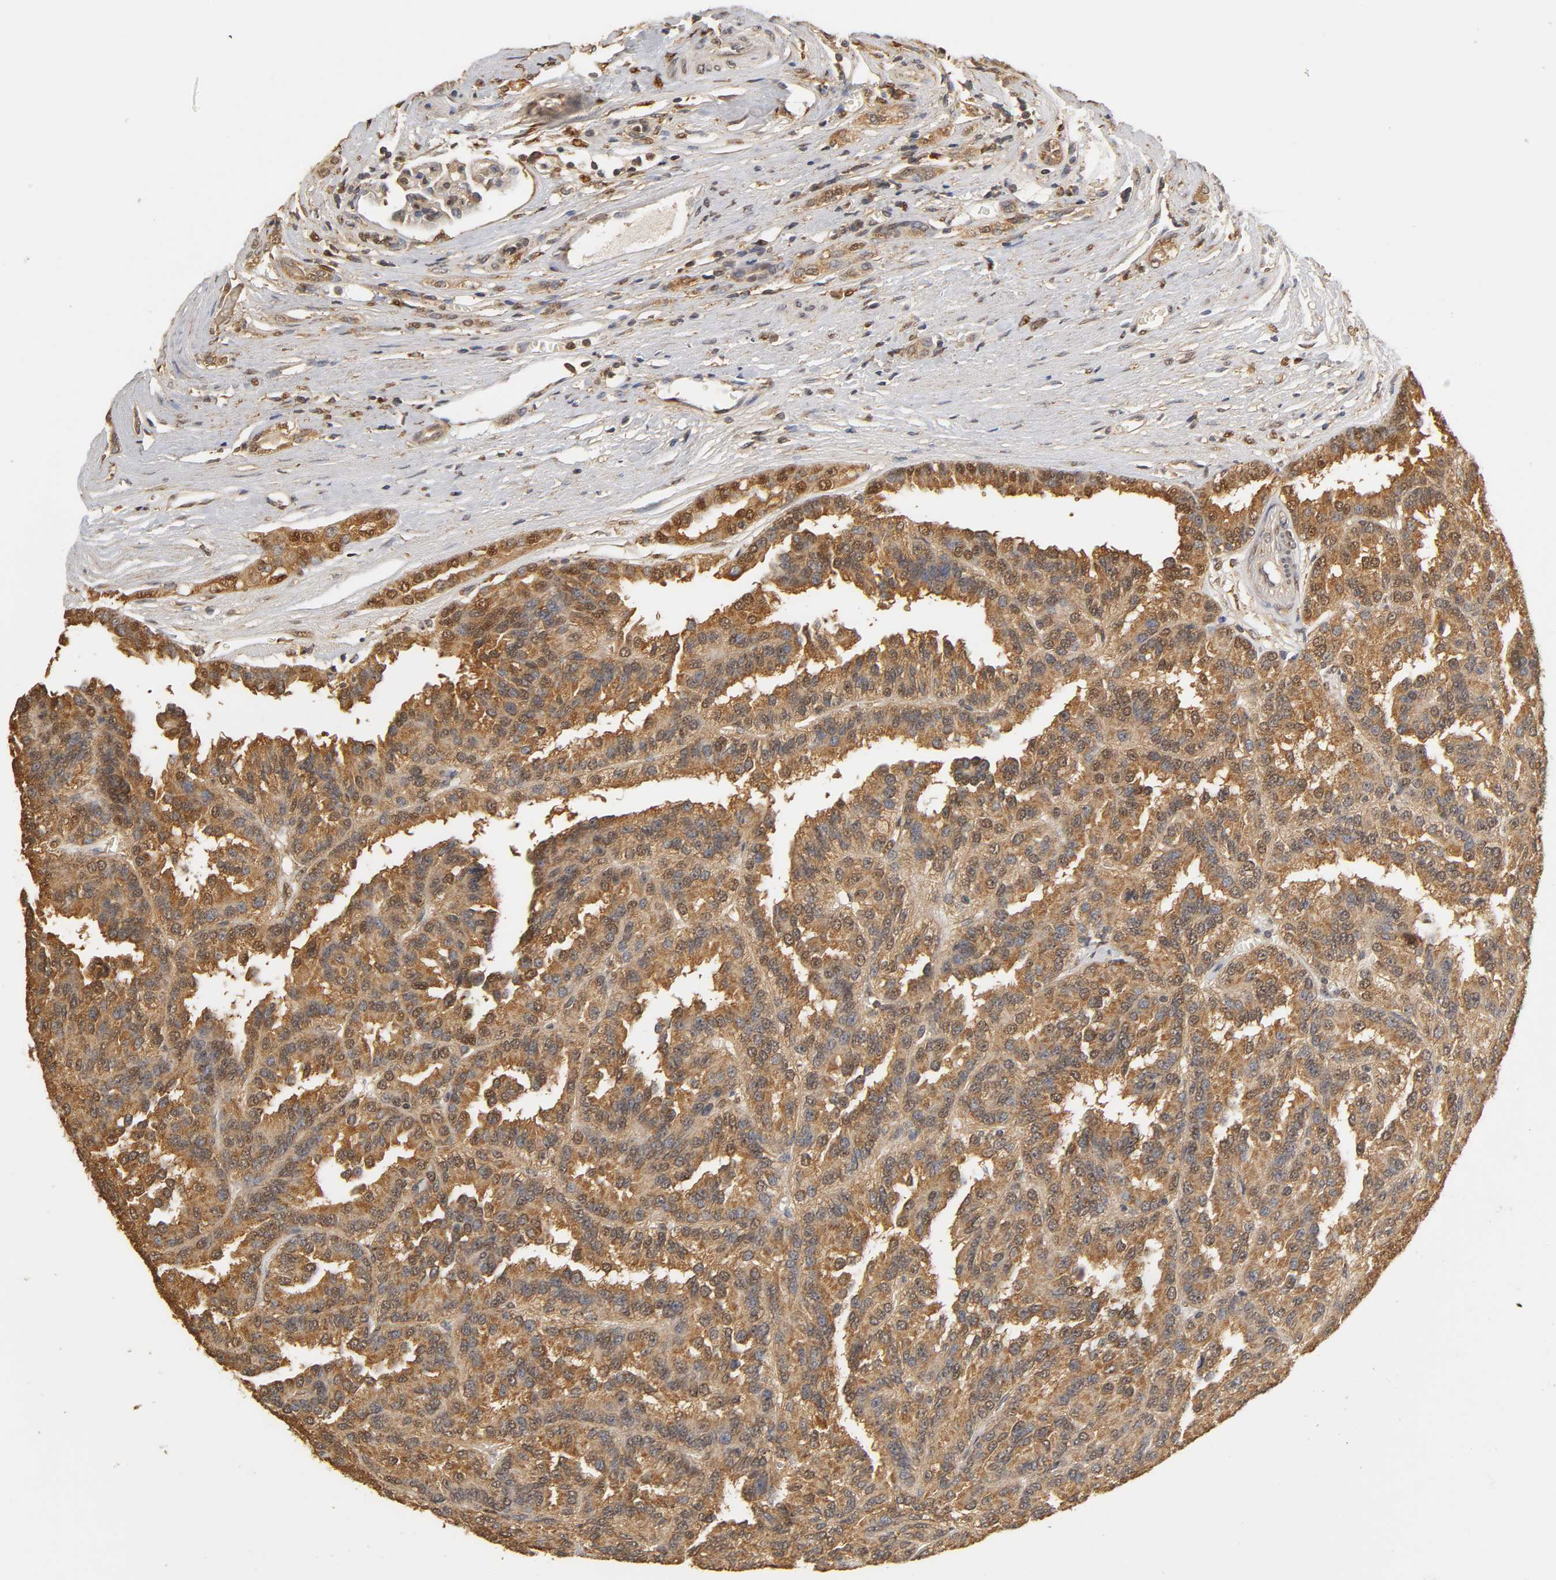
{"staining": {"intensity": "strong", "quantity": ">75%", "location": "cytoplasmic/membranous"}, "tissue": "renal cancer", "cell_type": "Tumor cells", "image_type": "cancer", "snomed": [{"axis": "morphology", "description": "Adenocarcinoma, NOS"}, {"axis": "topography", "description": "Kidney"}], "caption": "Human renal adenocarcinoma stained for a protein (brown) displays strong cytoplasmic/membranous positive staining in approximately >75% of tumor cells.", "gene": "PKN1", "patient": {"sex": "male", "age": 46}}